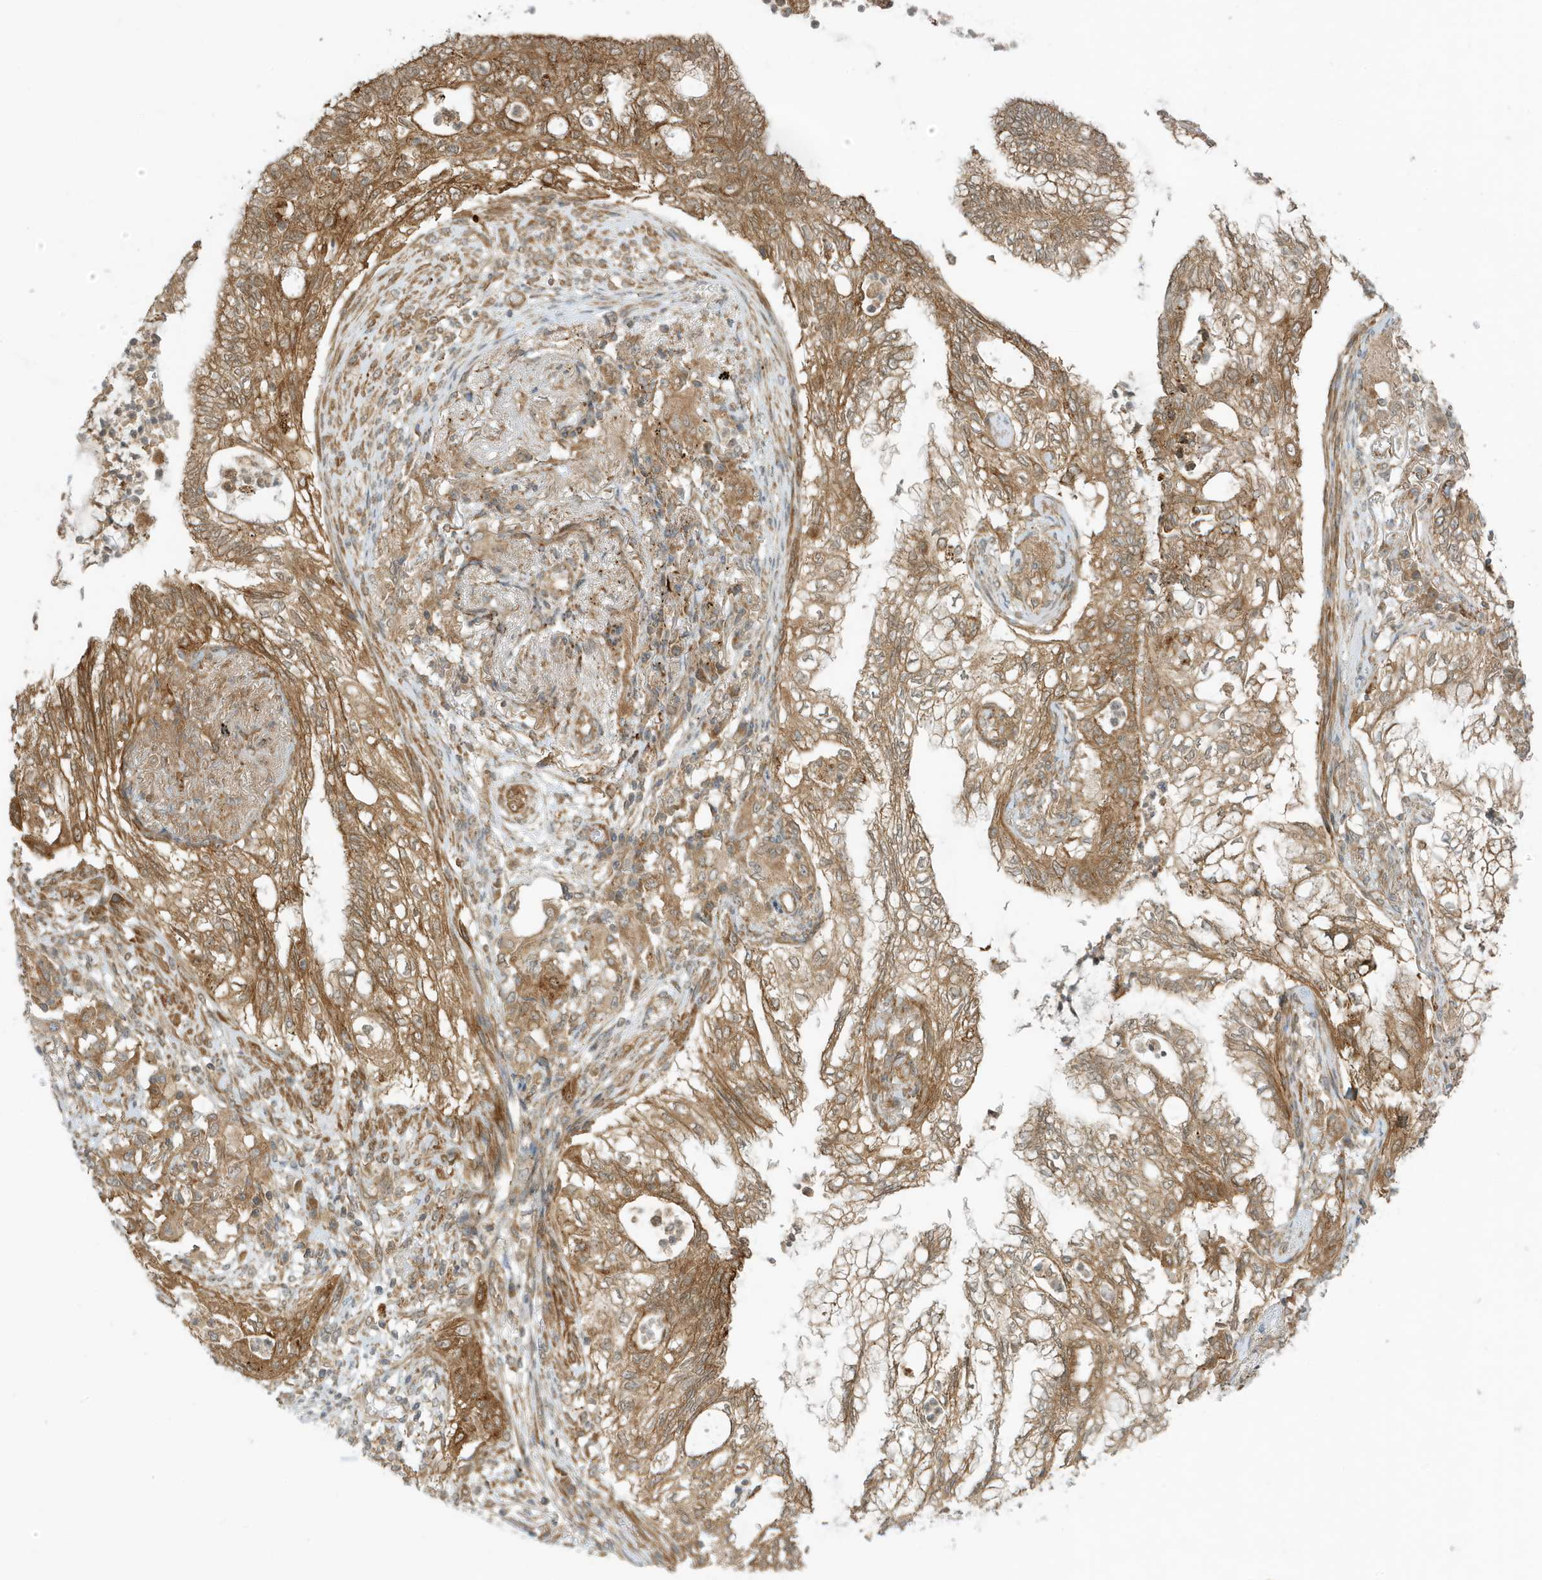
{"staining": {"intensity": "moderate", "quantity": ">75%", "location": "cytoplasmic/membranous"}, "tissue": "lung cancer", "cell_type": "Tumor cells", "image_type": "cancer", "snomed": [{"axis": "morphology", "description": "Adenocarcinoma, NOS"}, {"axis": "topography", "description": "Lung"}], "caption": "Protein staining demonstrates moderate cytoplasmic/membranous expression in approximately >75% of tumor cells in lung adenocarcinoma.", "gene": "DHX36", "patient": {"sex": "female", "age": 70}}